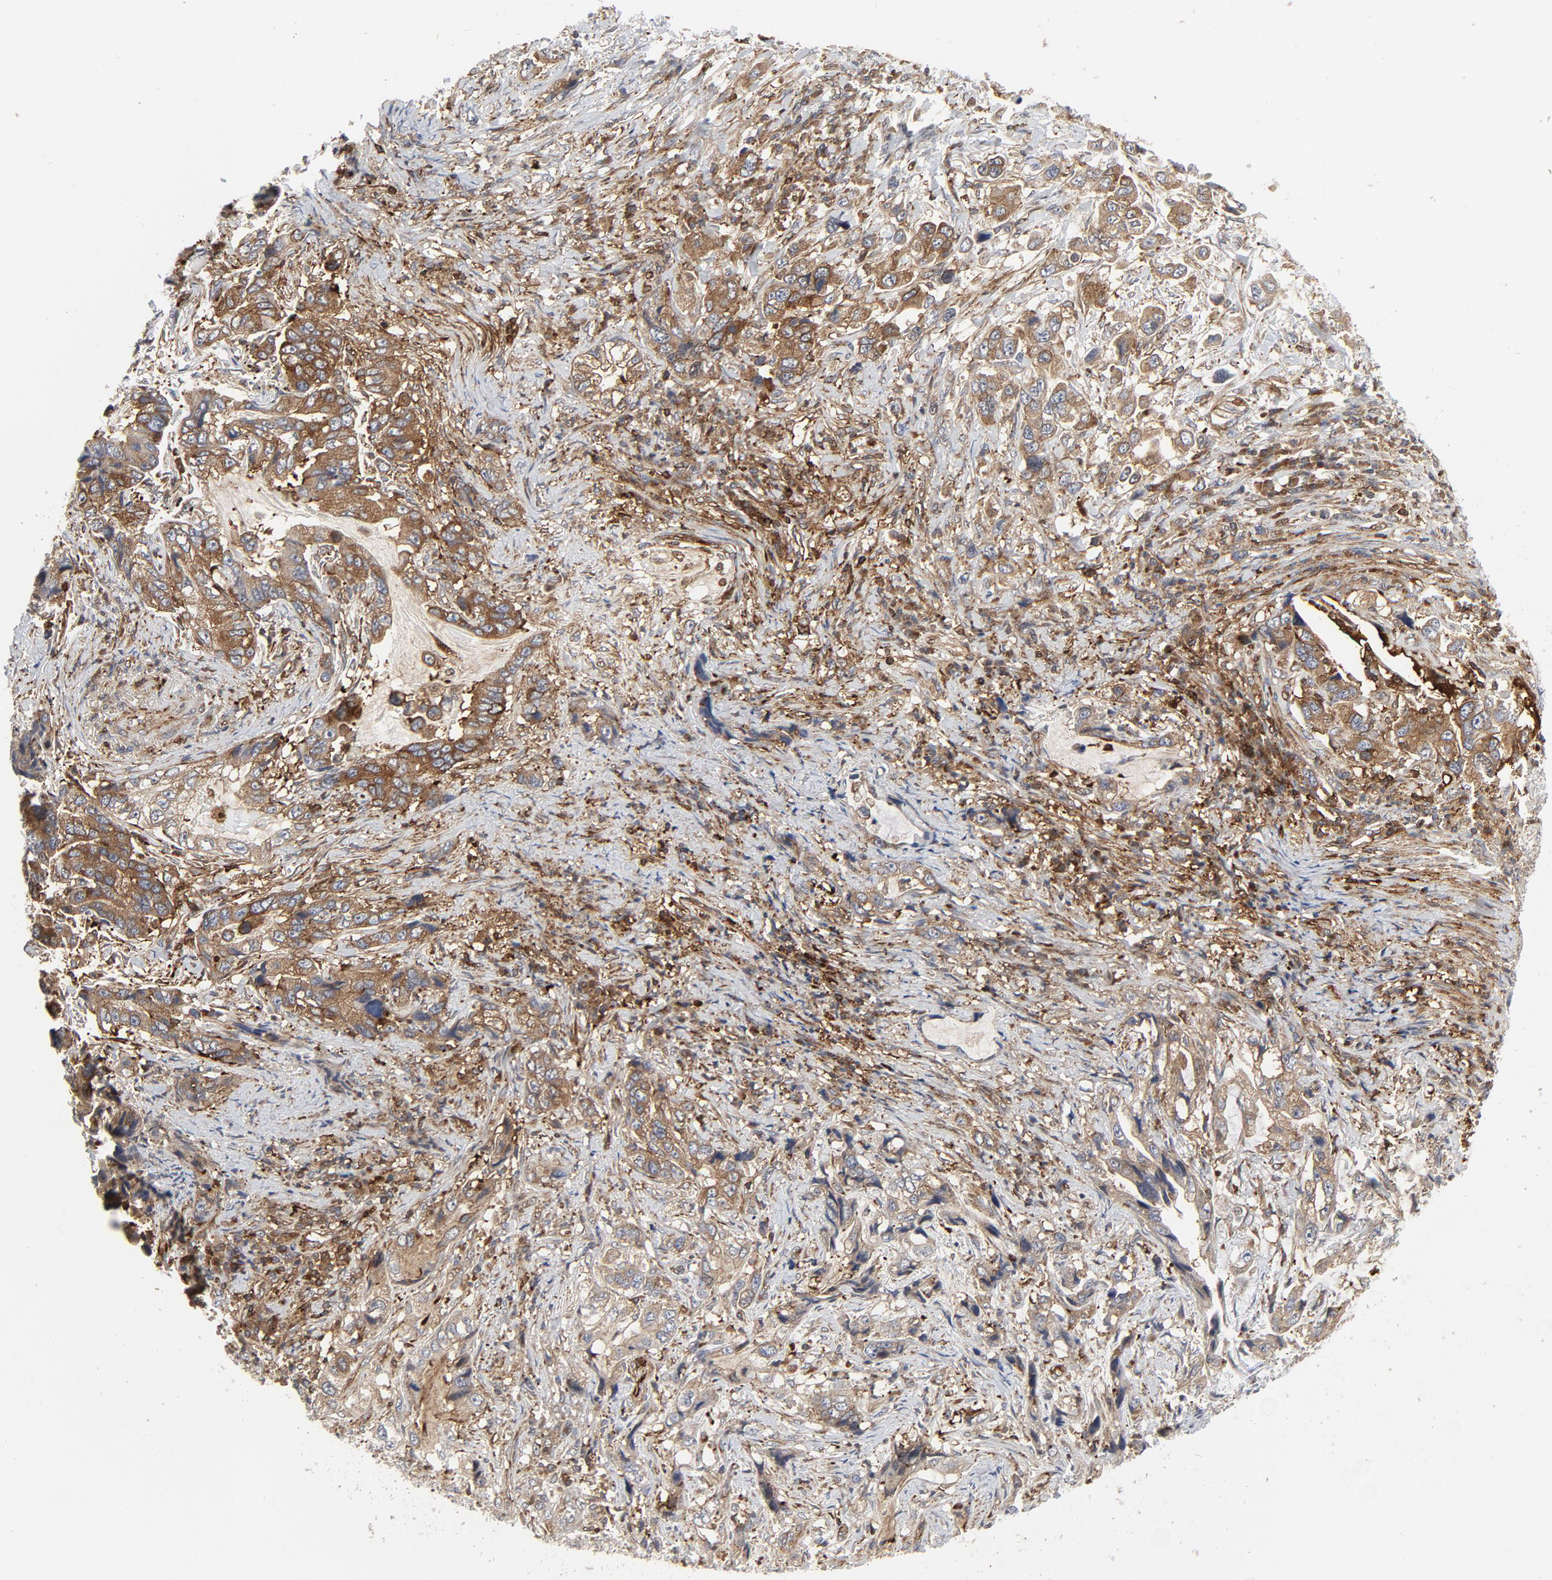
{"staining": {"intensity": "moderate", "quantity": ">75%", "location": "cytoplasmic/membranous"}, "tissue": "stomach cancer", "cell_type": "Tumor cells", "image_type": "cancer", "snomed": [{"axis": "morphology", "description": "Adenocarcinoma, NOS"}, {"axis": "topography", "description": "Stomach, lower"}], "caption": "Protein staining by immunohistochemistry (IHC) exhibits moderate cytoplasmic/membranous expression in about >75% of tumor cells in adenocarcinoma (stomach). The protein is shown in brown color, while the nuclei are stained blue.", "gene": "YES1", "patient": {"sex": "female", "age": 93}}